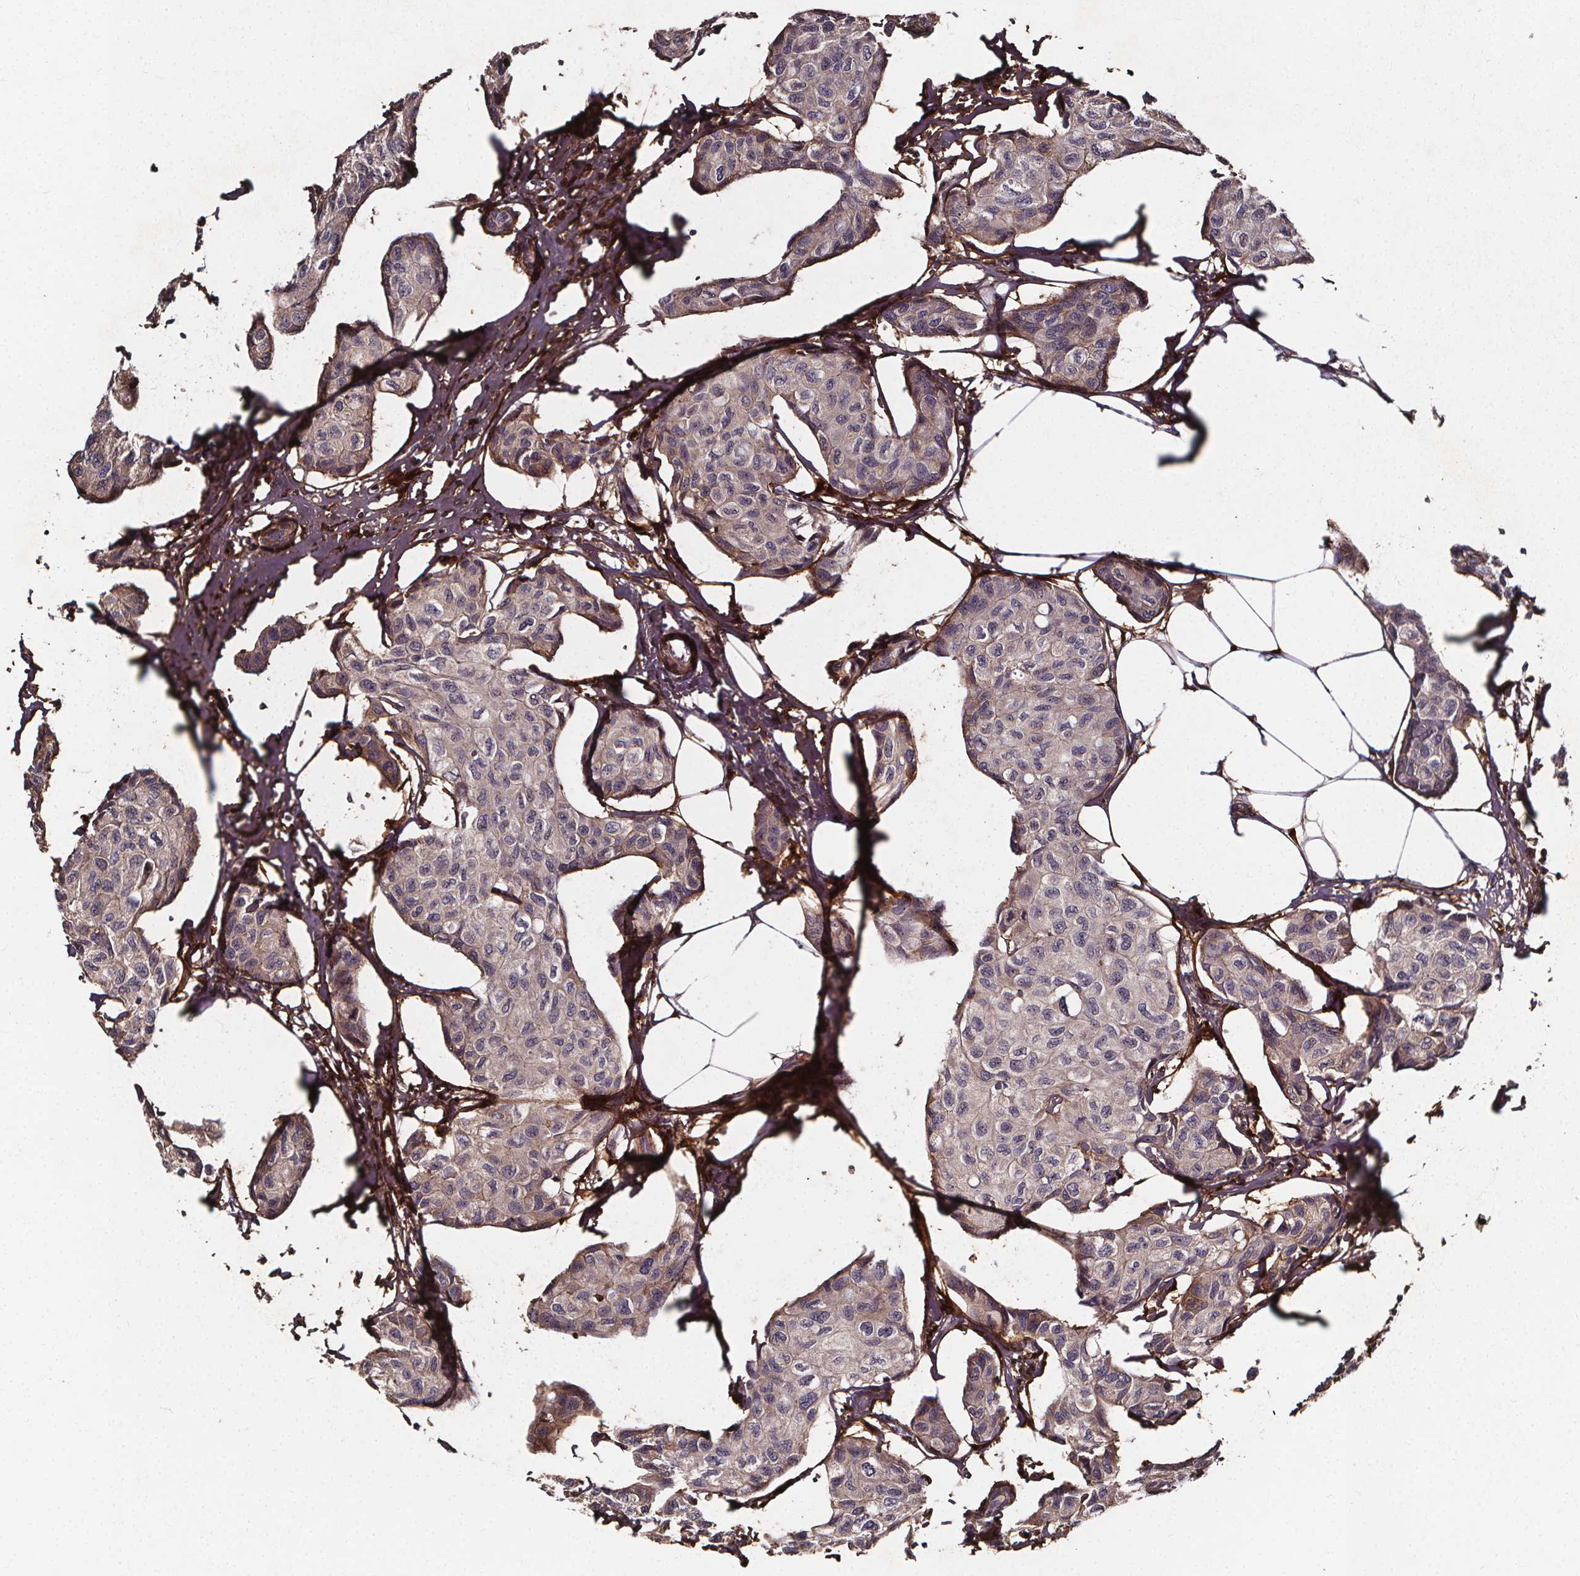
{"staining": {"intensity": "negative", "quantity": "none", "location": "none"}, "tissue": "breast cancer", "cell_type": "Tumor cells", "image_type": "cancer", "snomed": [{"axis": "morphology", "description": "Duct carcinoma"}, {"axis": "topography", "description": "Breast"}], "caption": "DAB (3,3'-diaminobenzidine) immunohistochemical staining of human breast intraductal carcinoma exhibits no significant staining in tumor cells.", "gene": "AEBP1", "patient": {"sex": "female", "age": 80}}